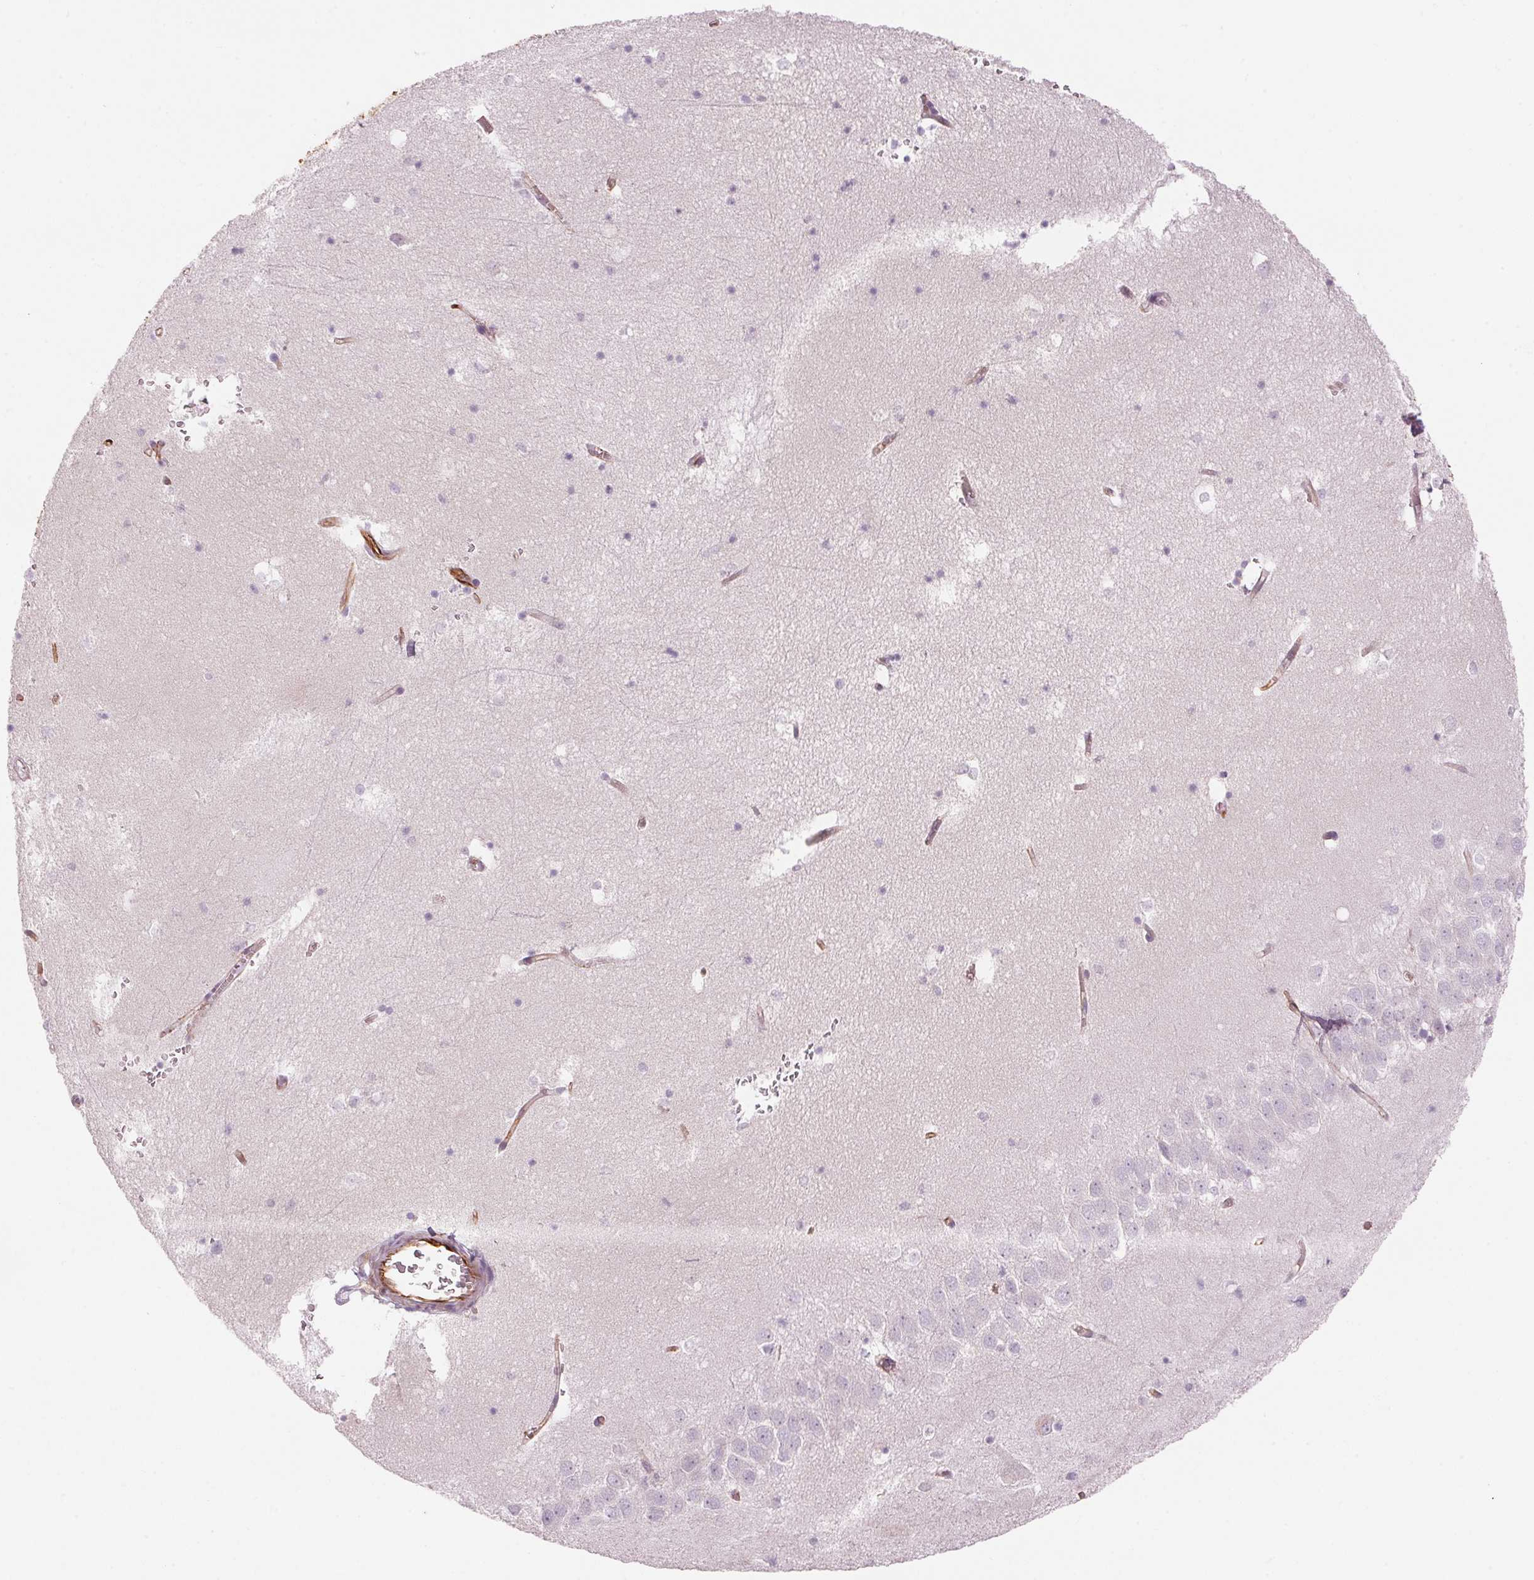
{"staining": {"intensity": "negative", "quantity": "none", "location": "none"}, "tissue": "hippocampus", "cell_type": "Glial cells", "image_type": "normal", "snomed": [{"axis": "morphology", "description": "Normal tissue, NOS"}, {"axis": "topography", "description": "Hippocampus"}], "caption": "Micrograph shows no protein expression in glial cells of unremarkable hippocampus. The staining is performed using DAB brown chromogen with nuclei counter-stained in using hematoxylin.", "gene": "CLPS", "patient": {"sex": "male", "age": 58}}